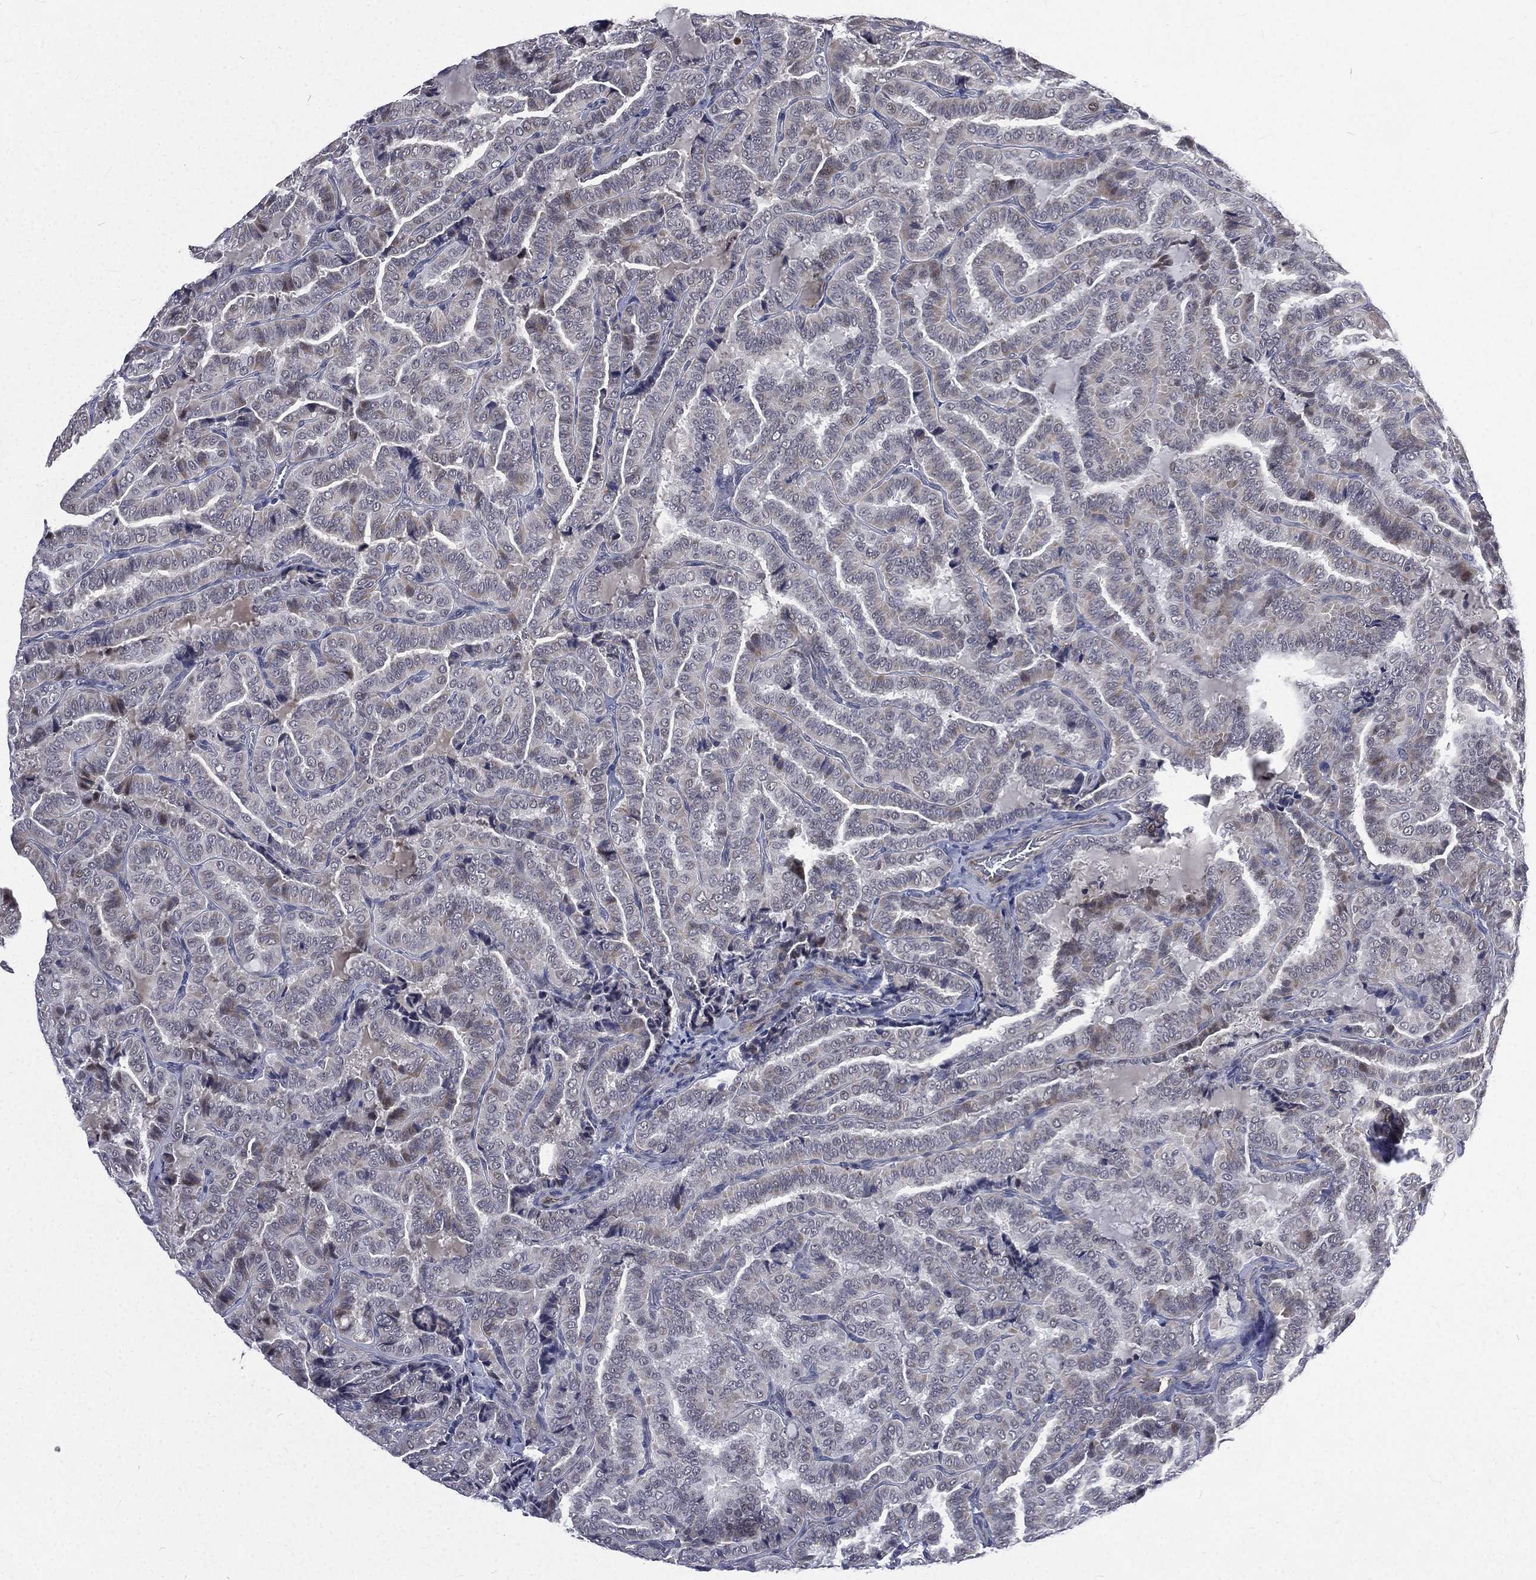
{"staining": {"intensity": "negative", "quantity": "none", "location": "none"}, "tissue": "thyroid cancer", "cell_type": "Tumor cells", "image_type": "cancer", "snomed": [{"axis": "morphology", "description": "Papillary adenocarcinoma, NOS"}, {"axis": "topography", "description": "Thyroid gland"}], "caption": "Micrograph shows no protein expression in tumor cells of thyroid cancer tissue.", "gene": "FGG", "patient": {"sex": "female", "age": 39}}